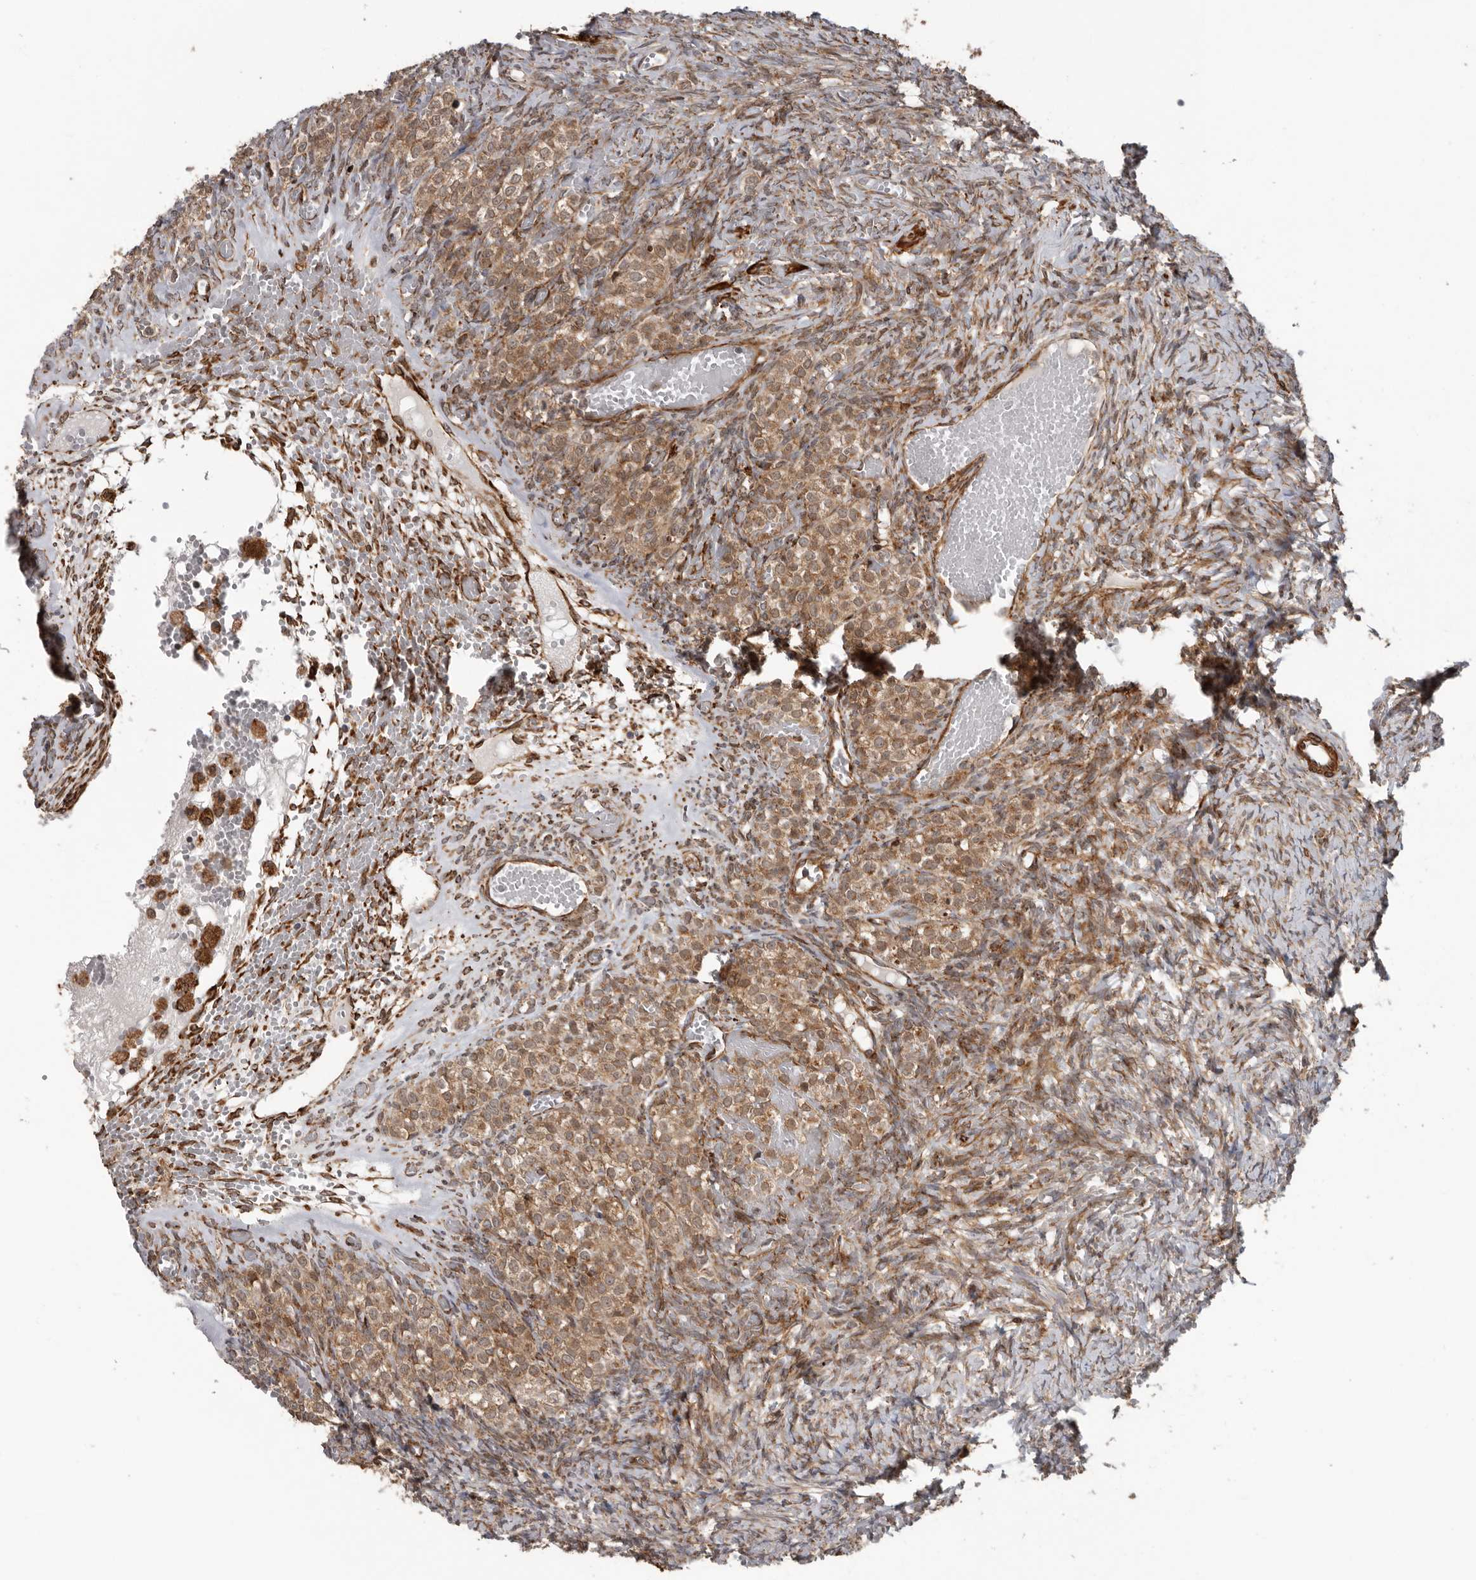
{"staining": {"intensity": "moderate", "quantity": ">75%", "location": "cytoplasmic/membranous"}, "tissue": "ovary", "cell_type": "Ovarian stroma cells", "image_type": "normal", "snomed": [{"axis": "morphology", "description": "Adenocarcinoma, NOS"}, {"axis": "topography", "description": "Endometrium"}], "caption": "DAB immunohistochemical staining of unremarkable ovary shows moderate cytoplasmic/membranous protein expression in approximately >75% of ovarian stroma cells.", "gene": "CEP350", "patient": {"sex": "female", "age": 32}}